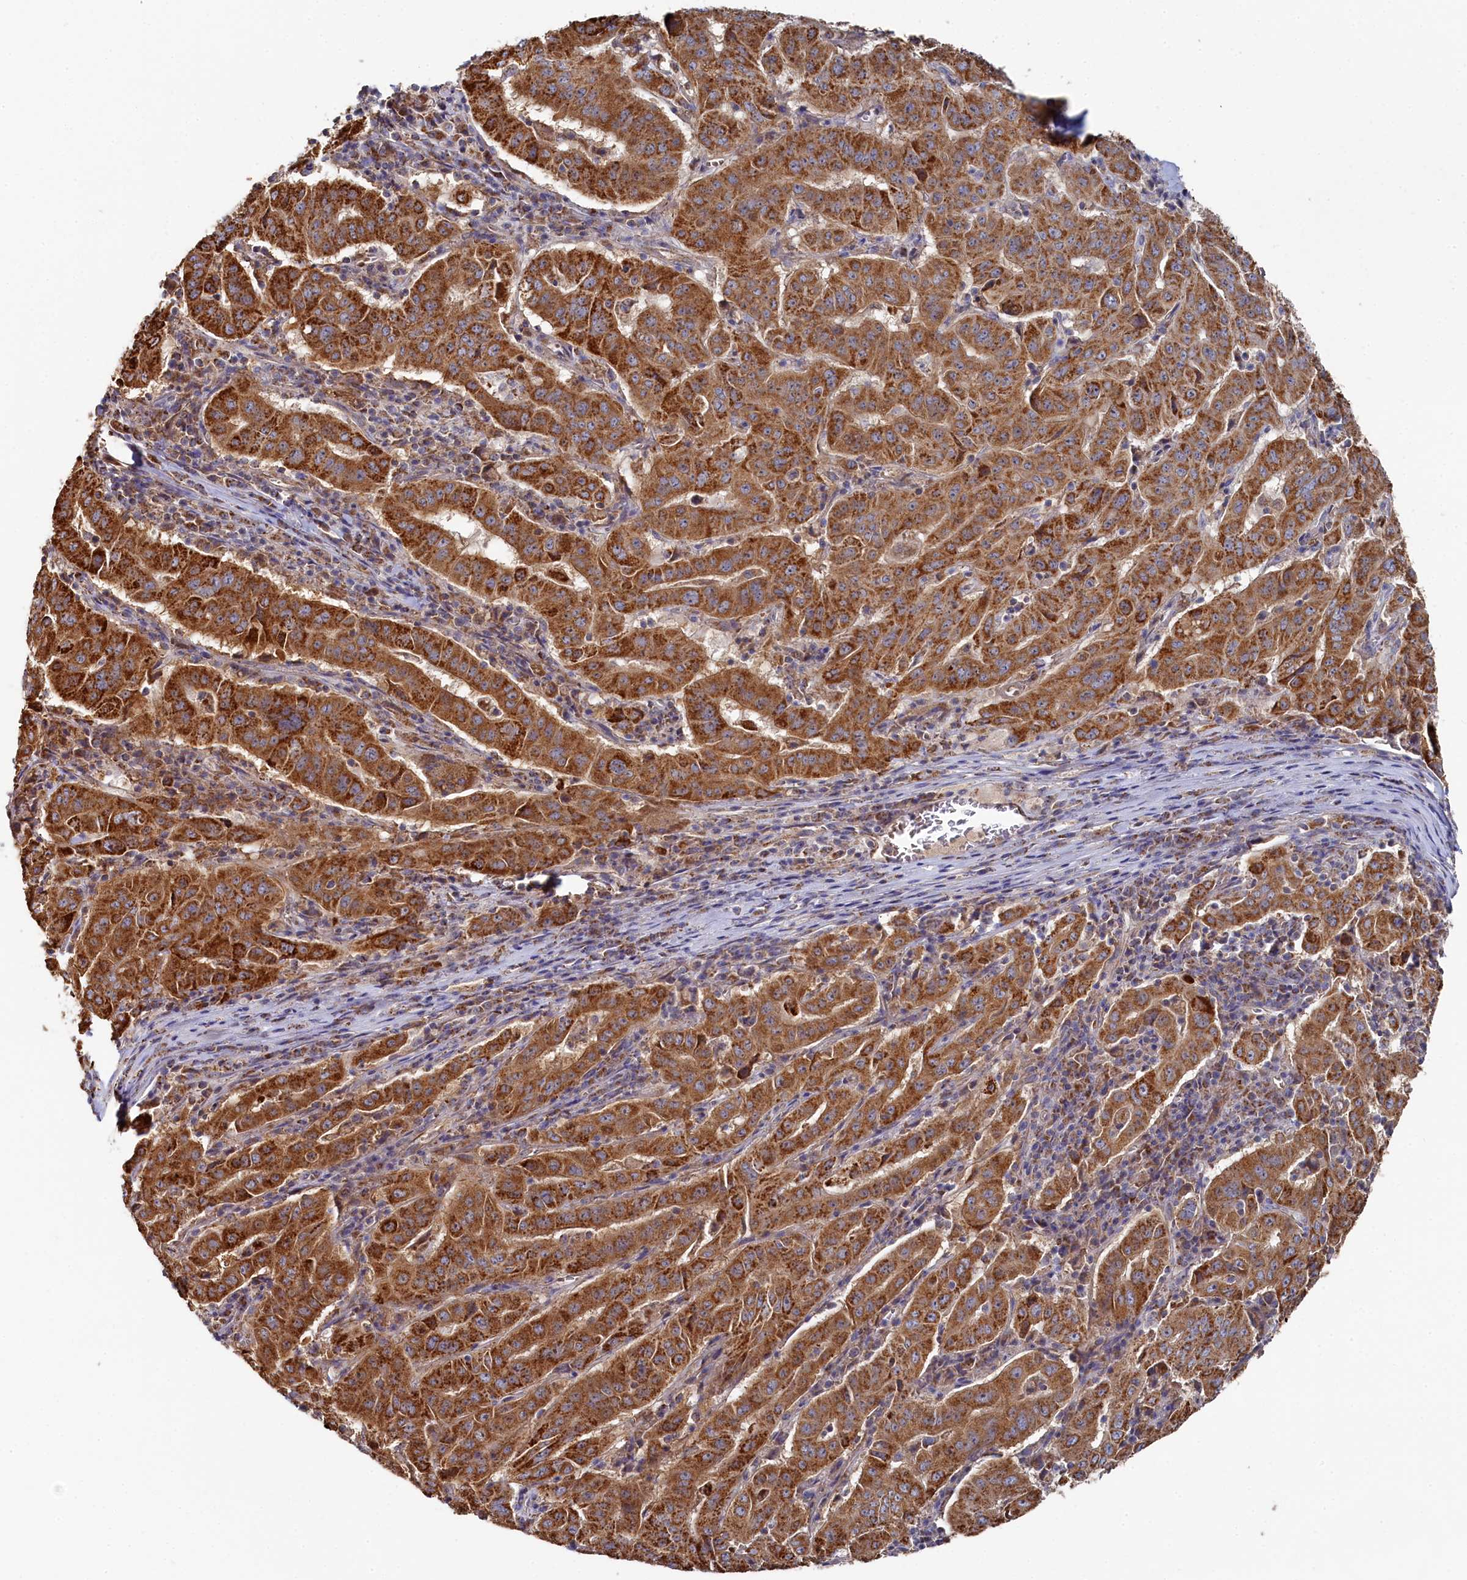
{"staining": {"intensity": "strong", "quantity": ">75%", "location": "cytoplasmic/membranous"}, "tissue": "pancreatic cancer", "cell_type": "Tumor cells", "image_type": "cancer", "snomed": [{"axis": "morphology", "description": "Adenocarcinoma, NOS"}, {"axis": "topography", "description": "Pancreas"}], "caption": "Immunohistochemistry (IHC) photomicrograph of human pancreatic adenocarcinoma stained for a protein (brown), which displays high levels of strong cytoplasmic/membranous expression in about >75% of tumor cells.", "gene": "HAUS2", "patient": {"sex": "male", "age": 63}}